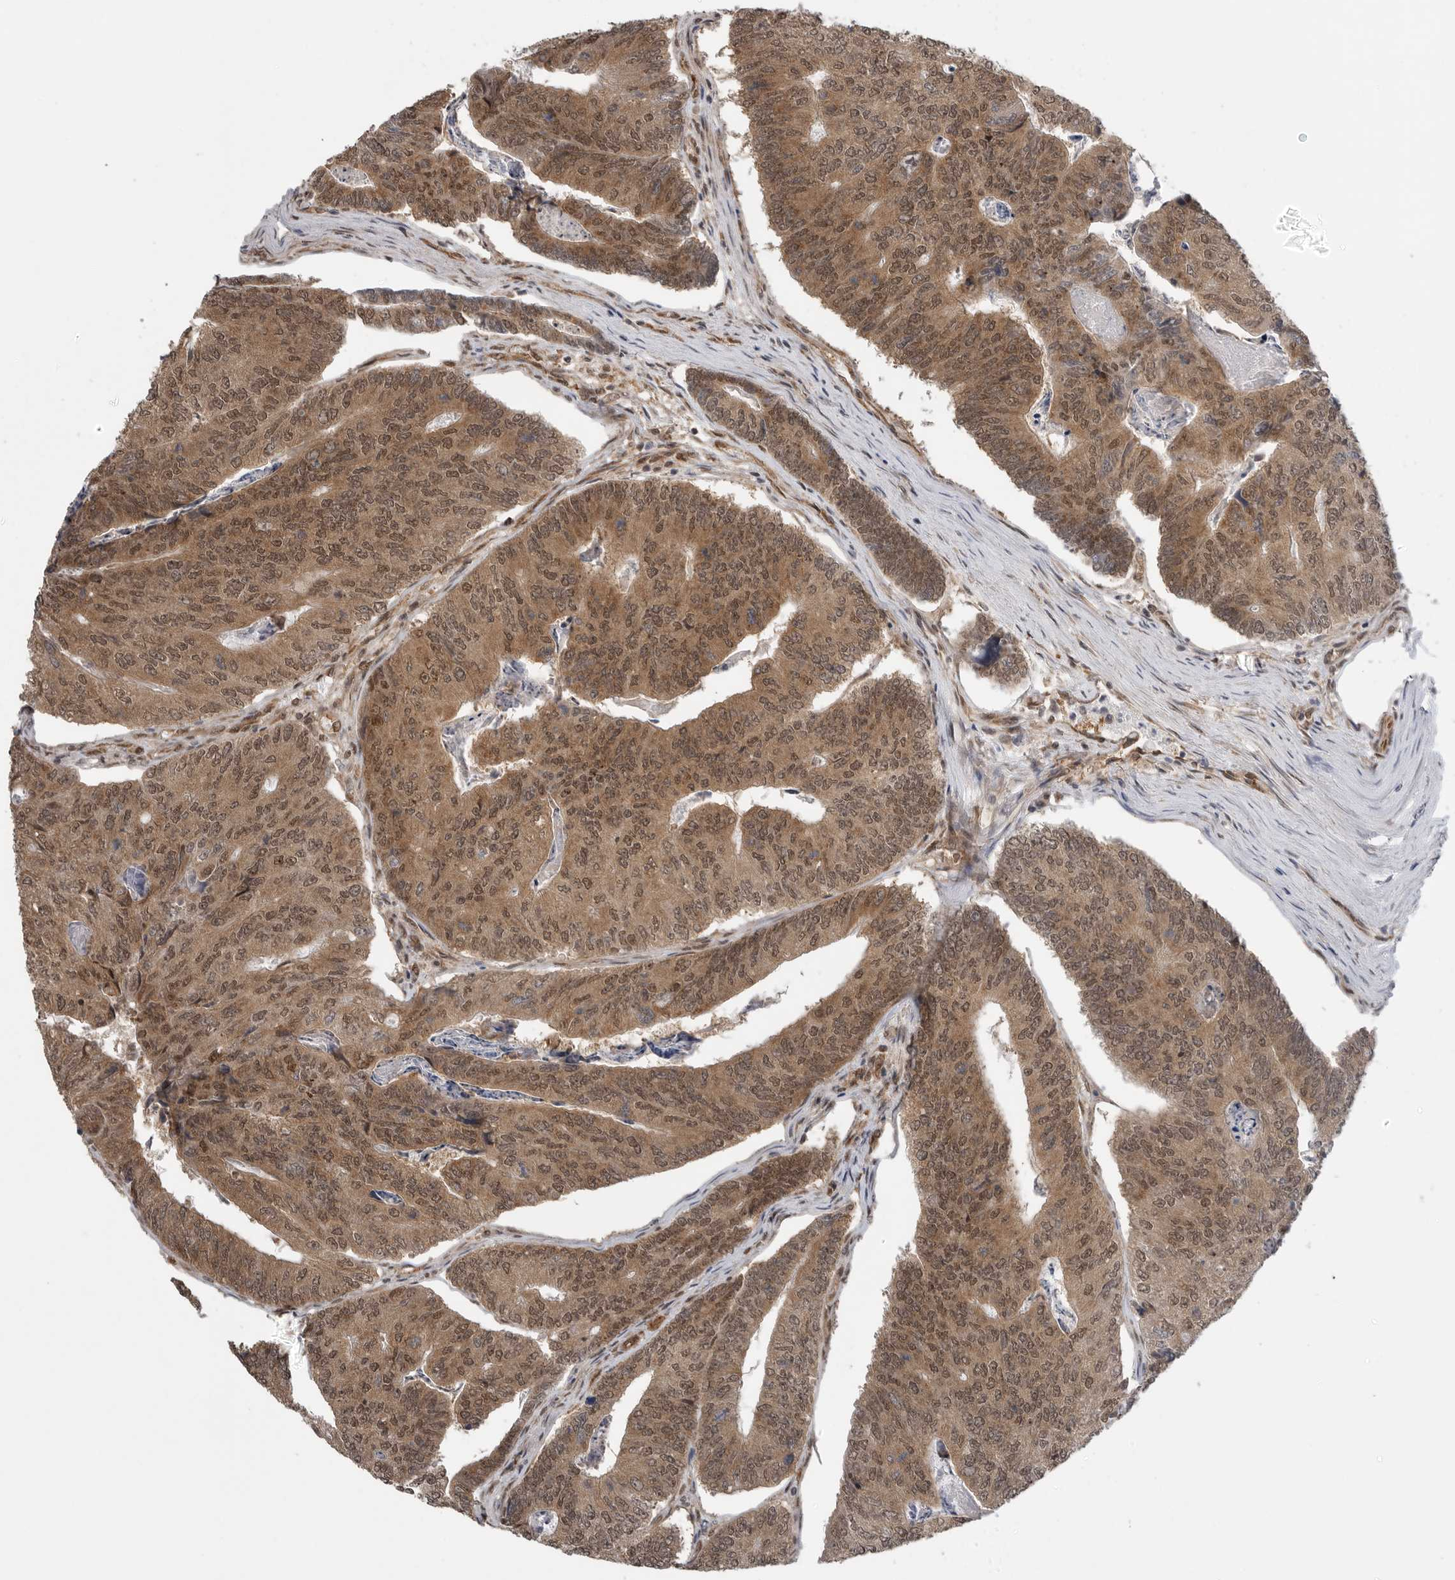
{"staining": {"intensity": "moderate", "quantity": ">75%", "location": "cytoplasmic/membranous,nuclear"}, "tissue": "colorectal cancer", "cell_type": "Tumor cells", "image_type": "cancer", "snomed": [{"axis": "morphology", "description": "Adenocarcinoma, NOS"}, {"axis": "topography", "description": "Colon"}], "caption": "This micrograph reveals immunohistochemistry staining of human colorectal cancer (adenocarcinoma), with medium moderate cytoplasmic/membranous and nuclear positivity in about >75% of tumor cells.", "gene": "VPS50", "patient": {"sex": "female", "age": 67}}